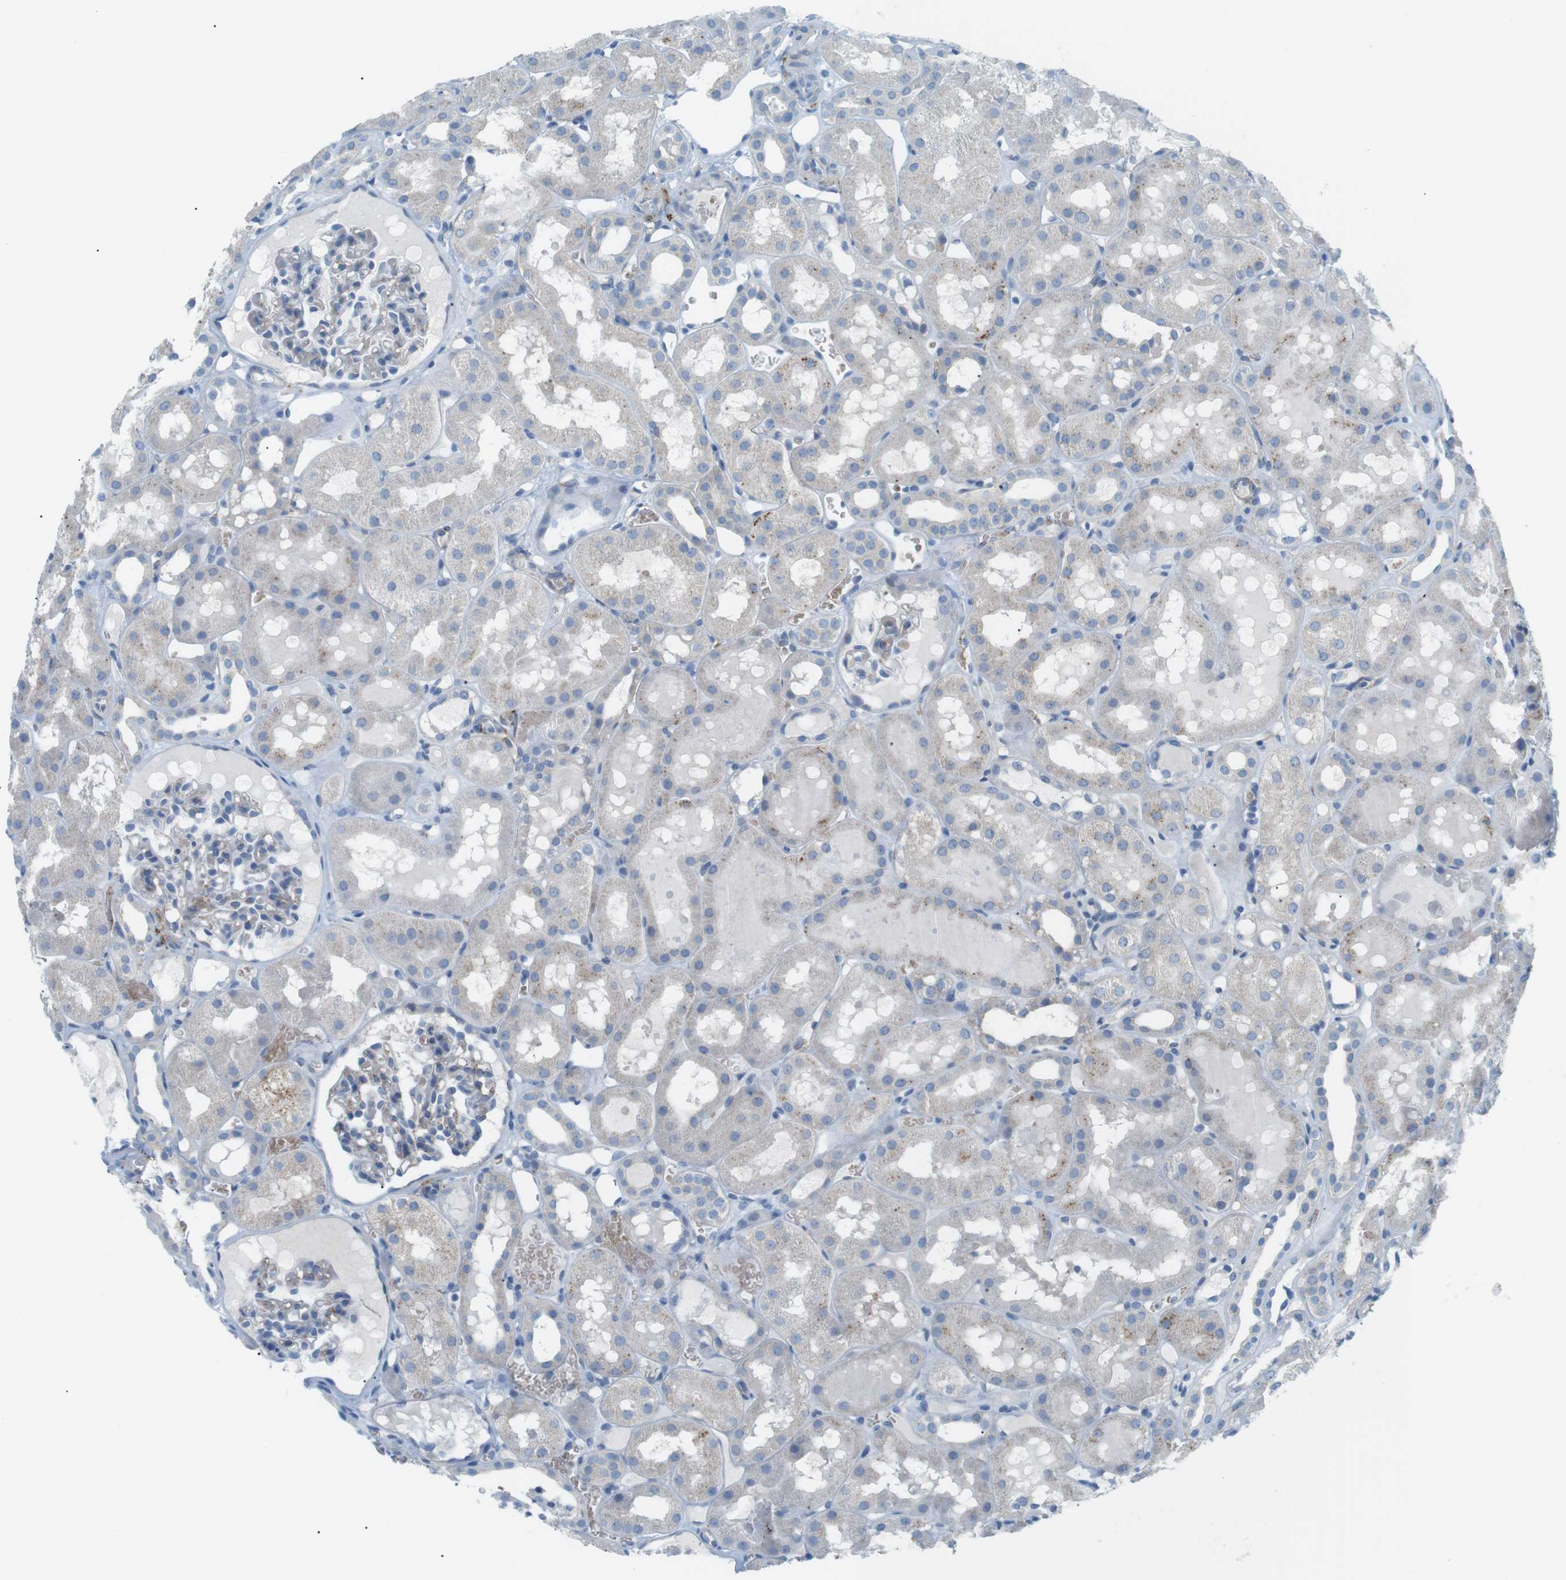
{"staining": {"intensity": "weak", "quantity": "<25%", "location": "cytoplasmic/membranous"}, "tissue": "kidney", "cell_type": "Cells in glomeruli", "image_type": "normal", "snomed": [{"axis": "morphology", "description": "Normal tissue, NOS"}, {"axis": "topography", "description": "Kidney"}, {"axis": "topography", "description": "Urinary bladder"}], "caption": "High magnification brightfield microscopy of benign kidney stained with DAB (brown) and counterstained with hematoxylin (blue): cells in glomeruli show no significant staining. (Brightfield microscopy of DAB (3,3'-diaminobenzidine) immunohistochemistry (IHC) at high magnification).", "gene": "VAMP1", "patient": {"sex": "male", "age": 16}}